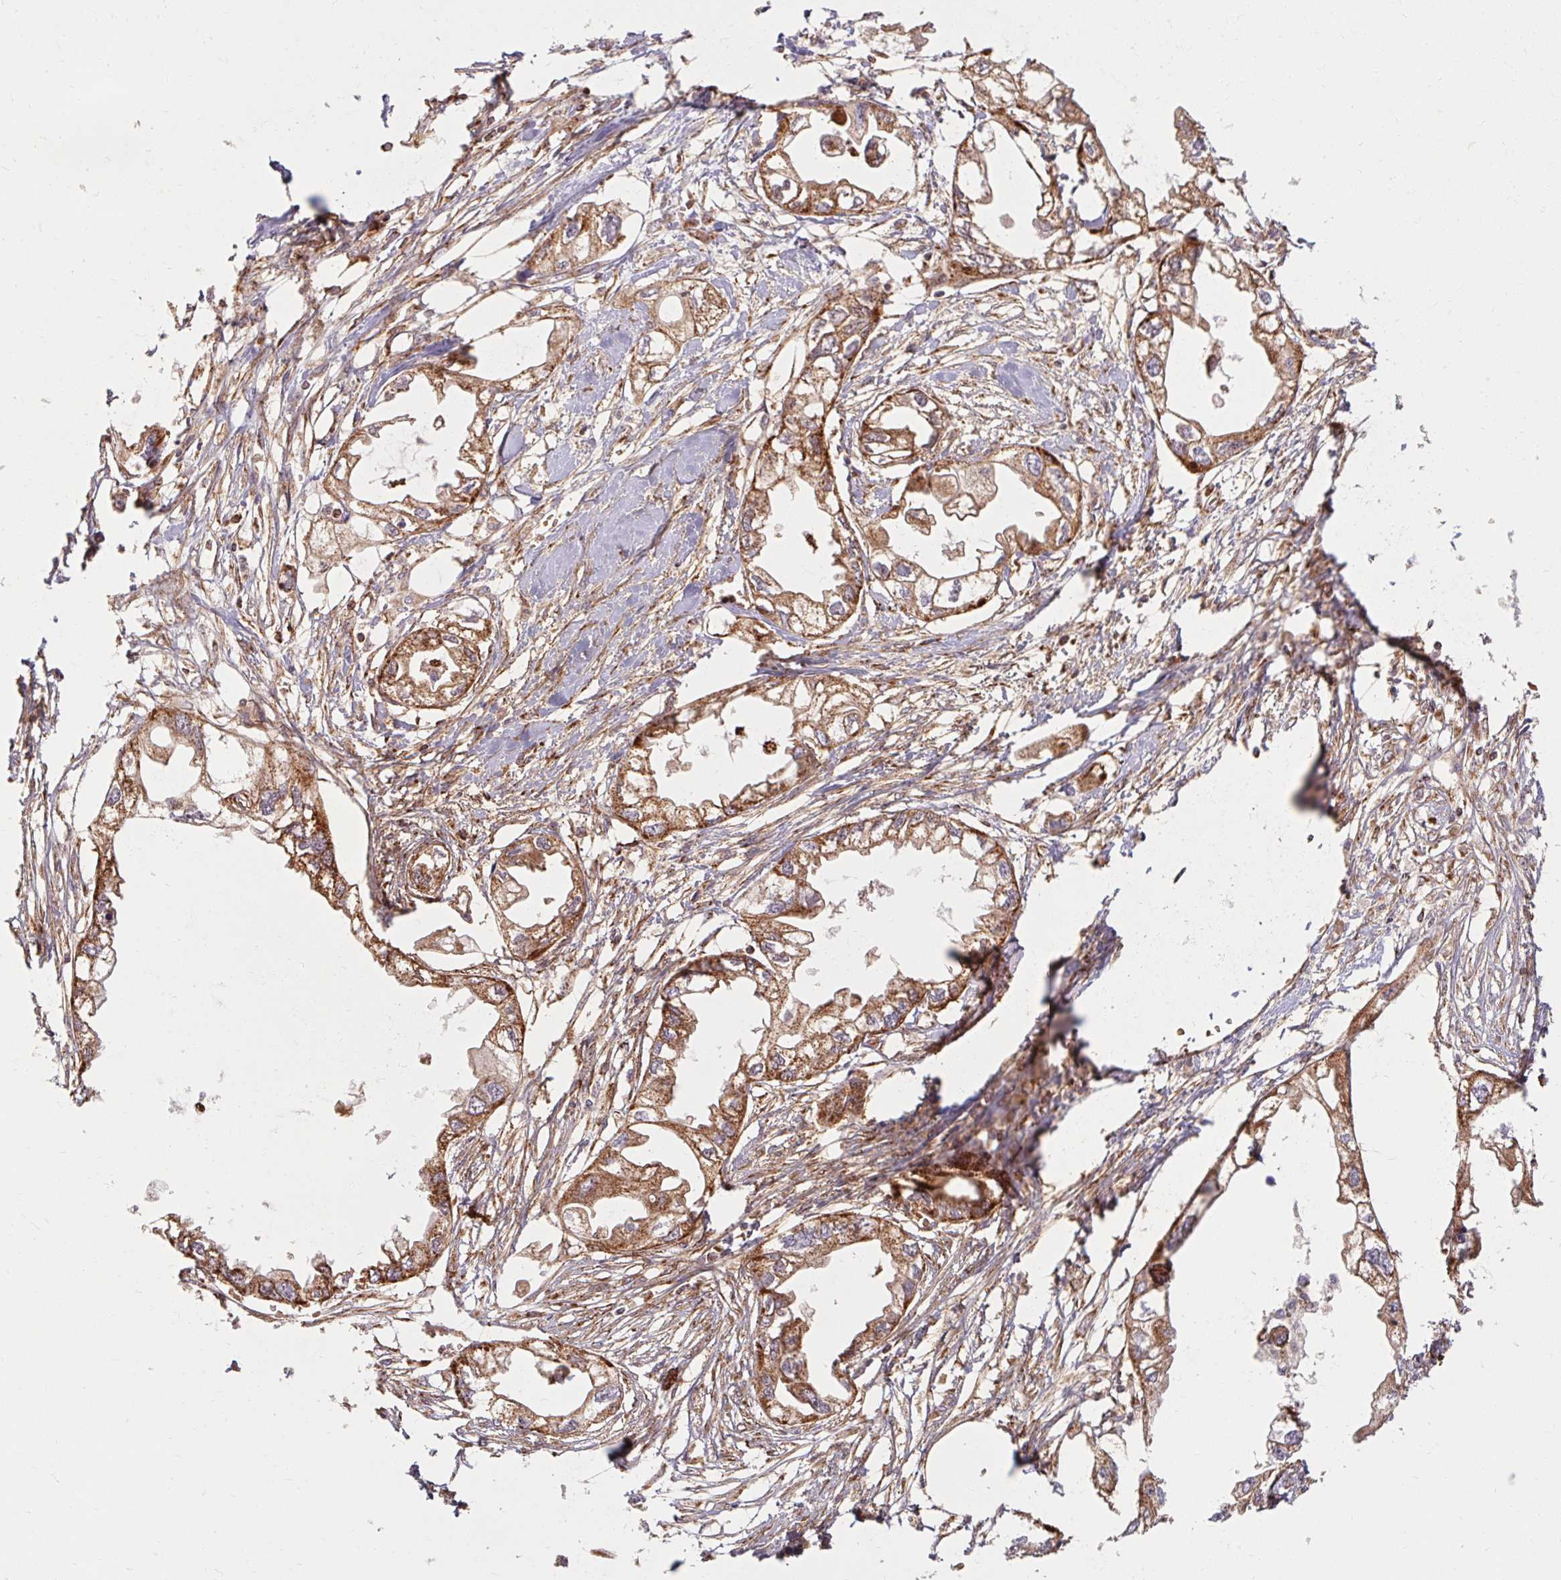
{"staining": {"intensity": "moderate", "quantity": ">75%", "location": "cytoplasmic/membranous"}, "tissue": "endometrial cancer", "cell_type": "Tumor cells", "image_type": "cancer", "snomed": [{"axis": "morphology", "description": "Adenocarcinoma, NOS"}, {"axis": "morphology", "description": "Adenocarcinoma, metastatic, NOS"}, {"axis": "topography", "description": "Adipose tissue"}, {"axis": "topography", "description": "Endometrium"}], "caption": "Human endometrial cancer stained with a protein marker exhibits moderate staining in tumor cells.", "gene": "BTF3", "patient": {"sex": "female", "age": 67}}